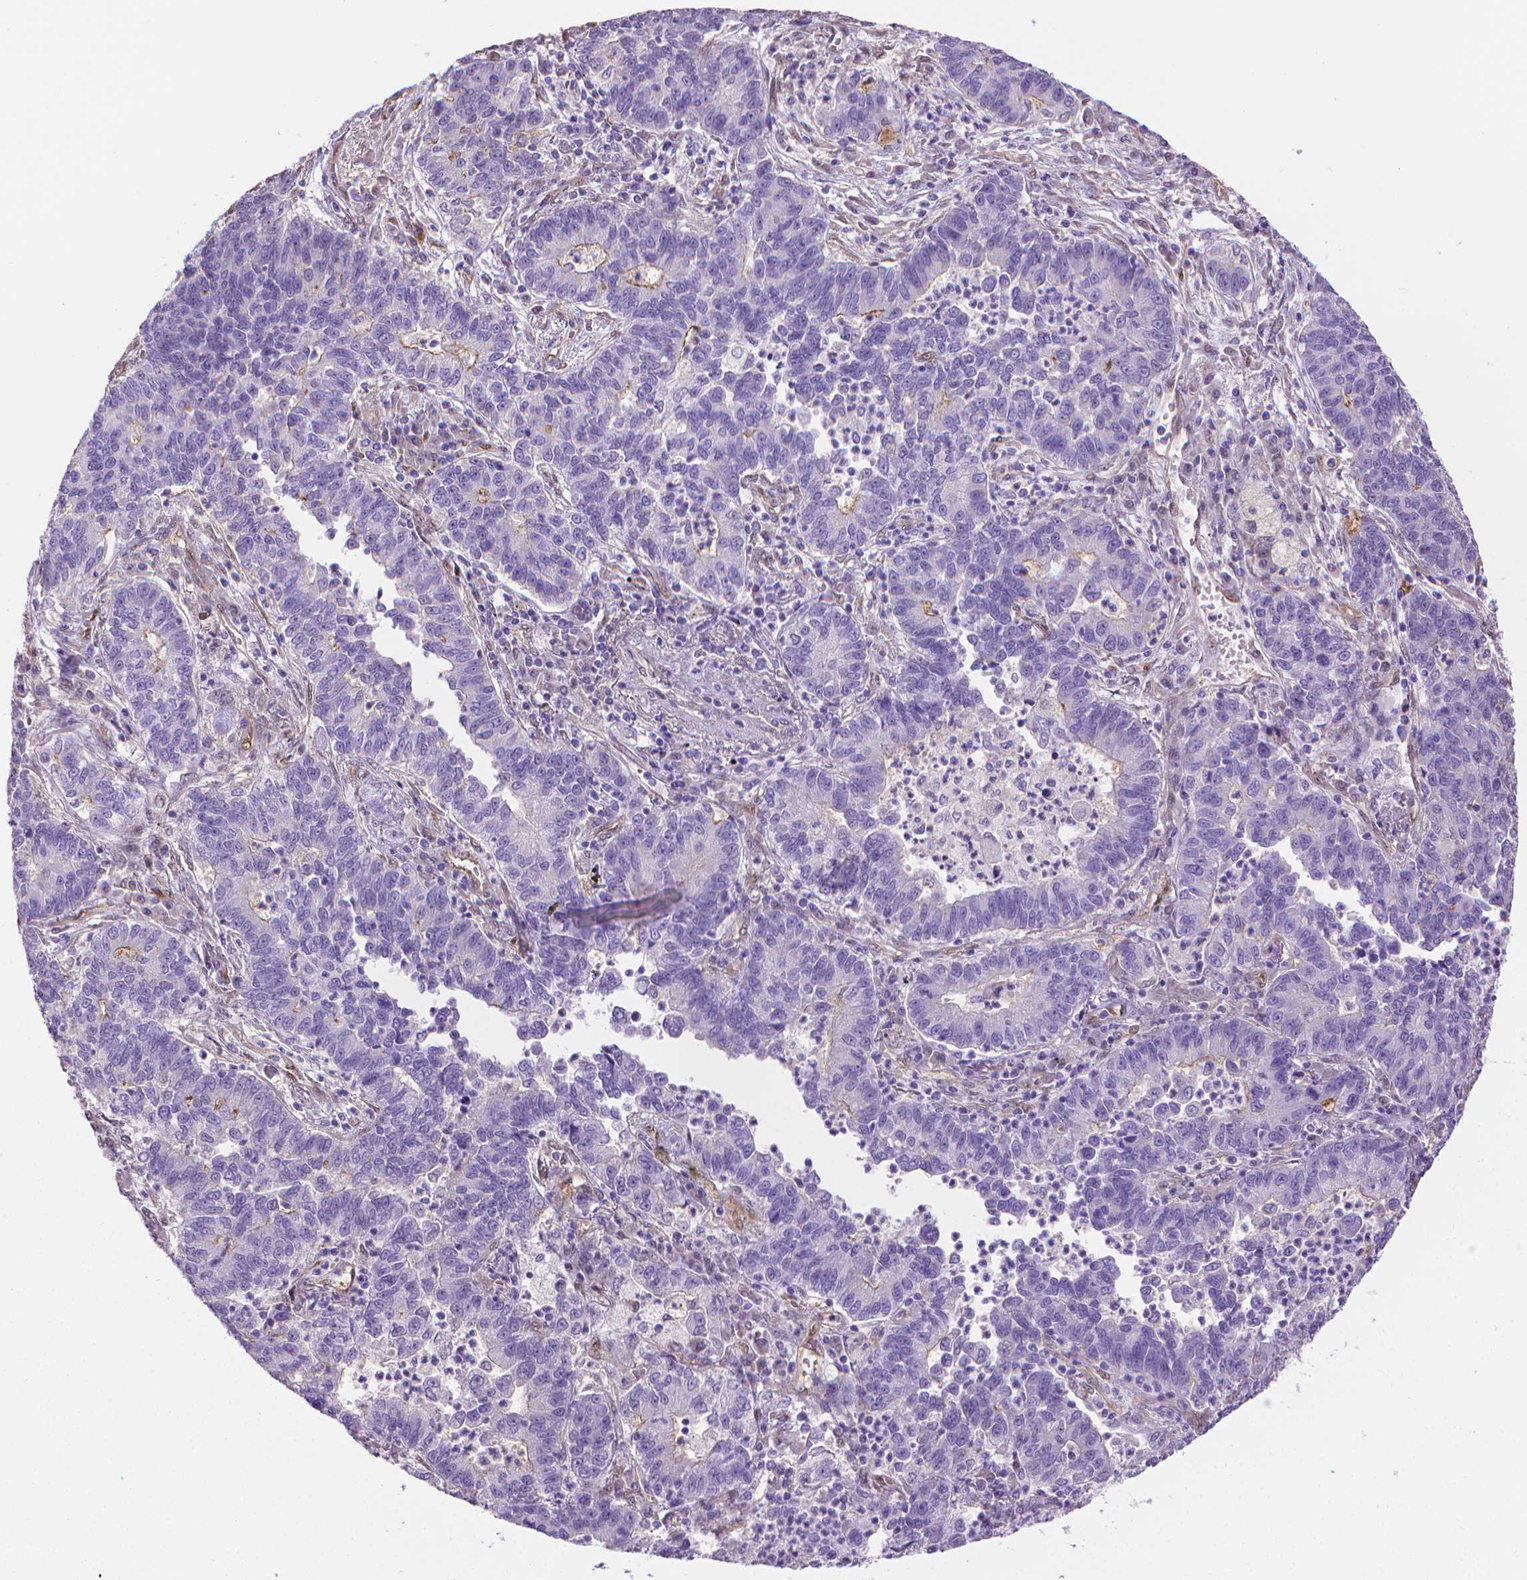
{"staining": {"intensity": "negative", "quantity": "none", "location": "none"}, "tissue": "lung cancer", "cell_type": "Tumor cells", "image_type": "cancer", "snomed": [{"axis": "morphology", "description": "Adenocarcinoma, NOS"}, {"axis": "topography", "description": "Lung"}], "caption": "Human lung cancer stained for a protein using IHC exhibits no staining in tumor cells.", "gene": "CLIC4", "patient": {"sex": "female", "age": 57}}